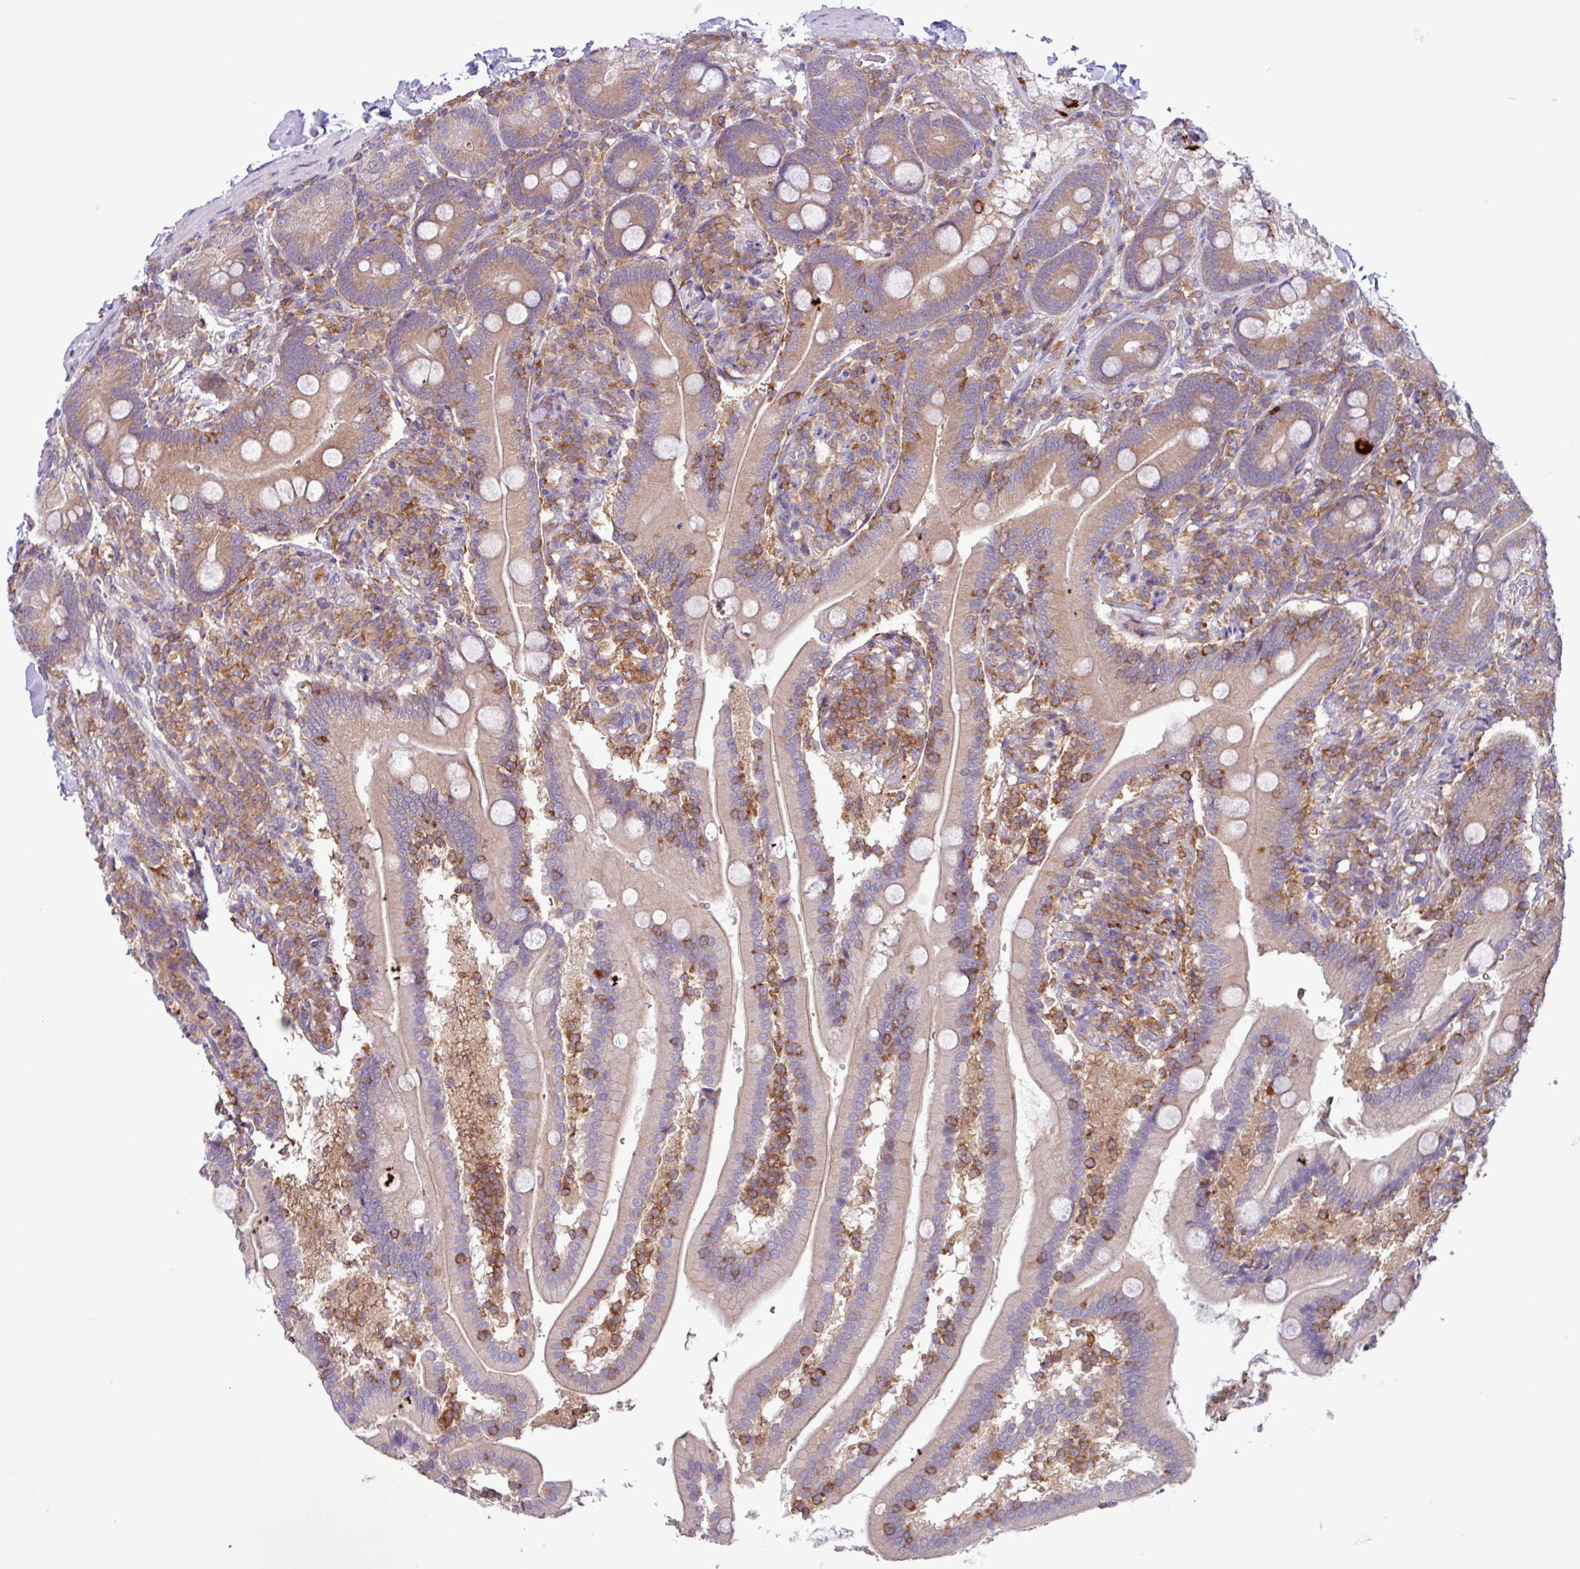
{"staining": {"intensity": "weak", "quantity": "25%-75%", "location": "cytoplasmic/membranous"}, "tissue": "duodenum", "cell_type": "Glandular cells", "image_type": "normal", "snomed": [{"axis": "morphology", "description": "Normal tissue, NOS"}, {"axis": "topography", "description": "Duodenum"}], "caption": "A brown stain labels weak cytoplasmic/membranous positivity of a protein in glandular cells of normal human duodenum. Nuclei are stained in blue.", "gene": "ACTR3B", "patient": {"sex": "female", "age": 67}}